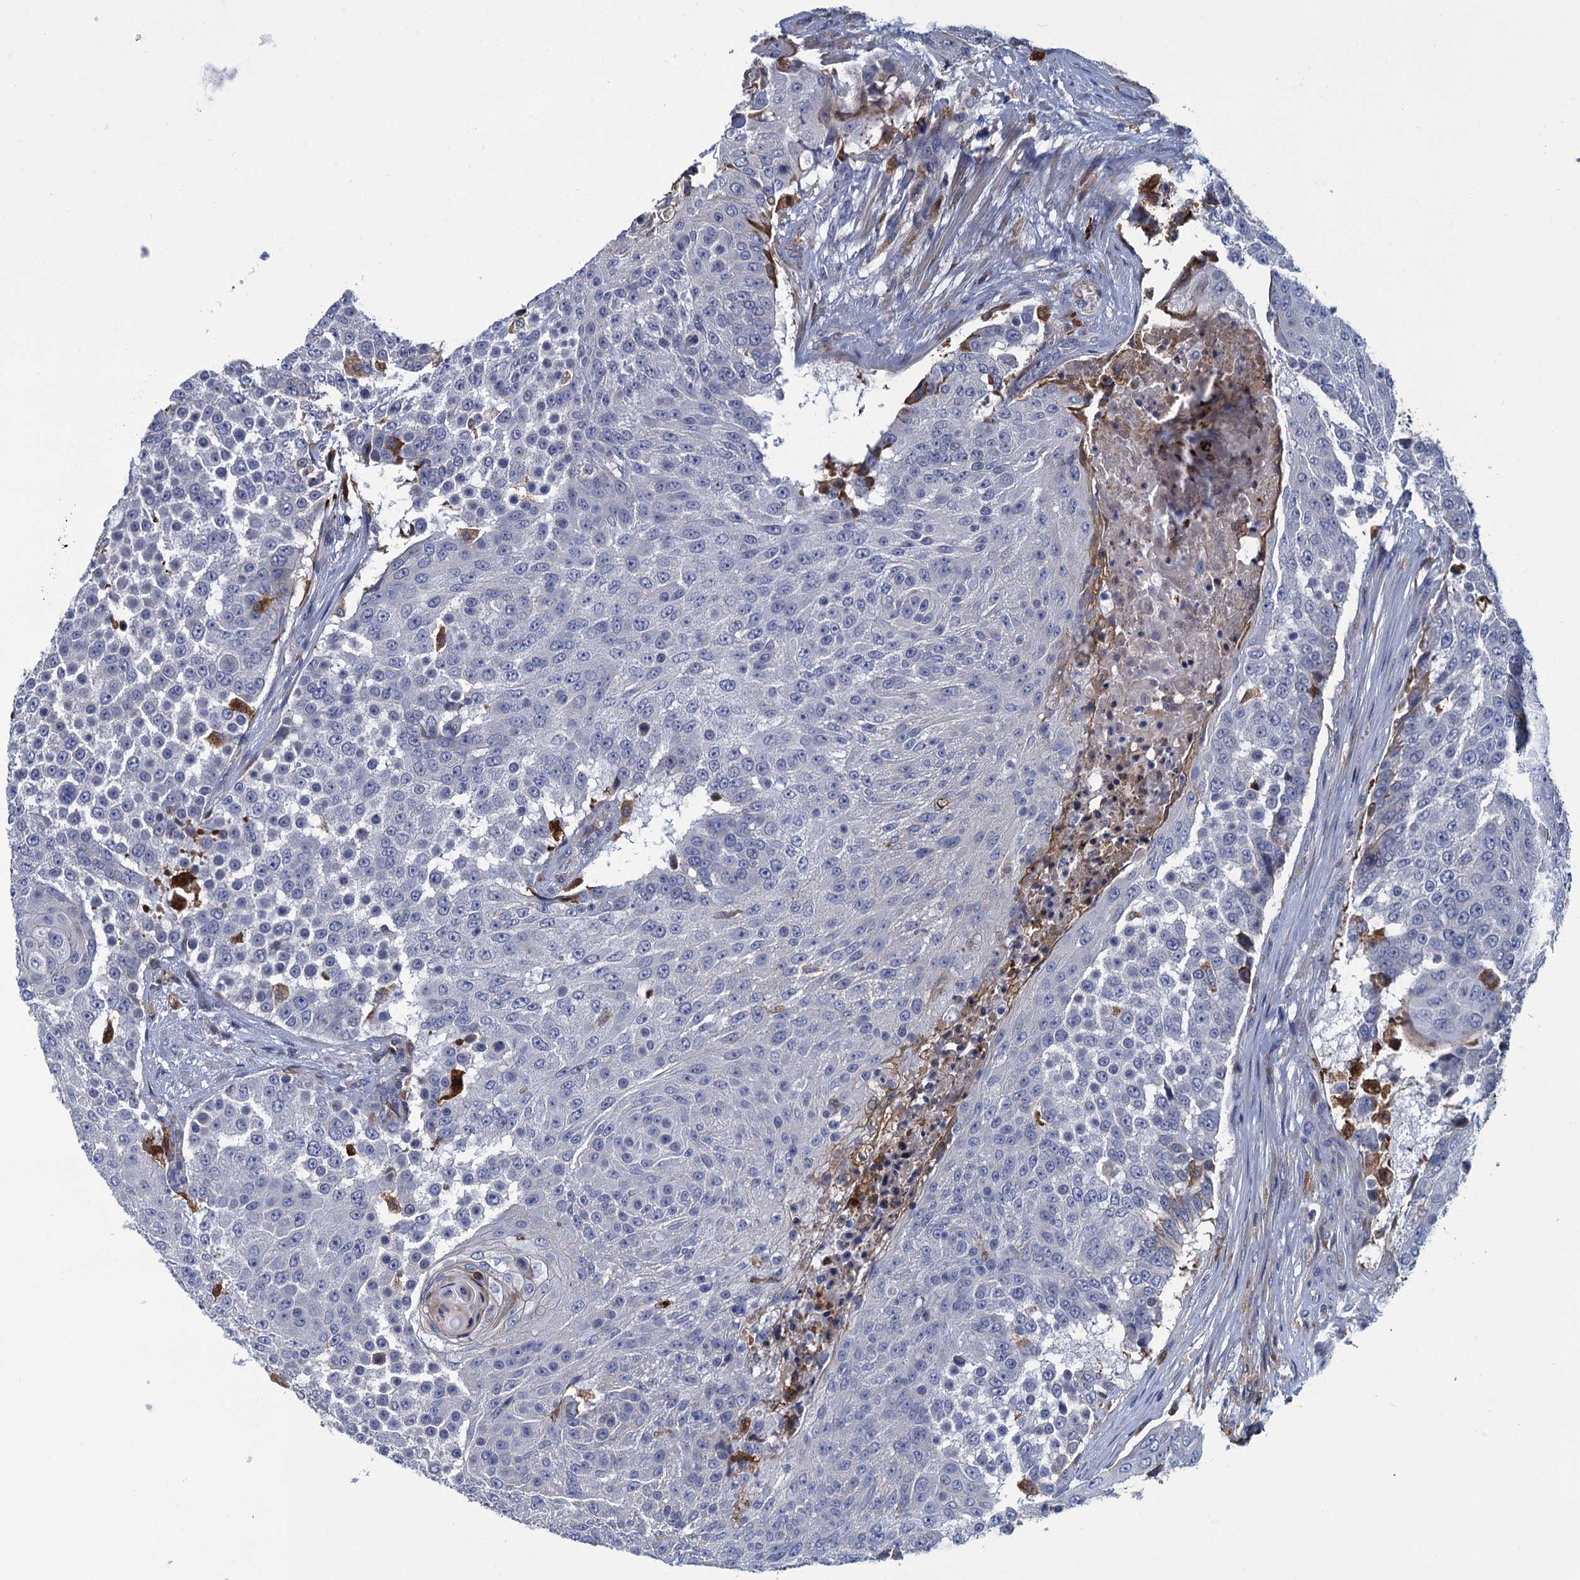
{"staining": {"intensity": "negative", "quantity": "none", "location": "none"}, "tissue": "urothelial cancer", "cell_type": "Tumor cells", "image_type": "cancer", "snomed": [{"axis": "morphology", "description": "Urothelial carcinoma, High grade"}, {"axis": "topography", "description": "Urinary bladder"}], "caption": "Tumor cells show no significant positivity in urothelial cancer.", "gene": "DNHD1", "patient": {"sex": "female", "age": 63}}